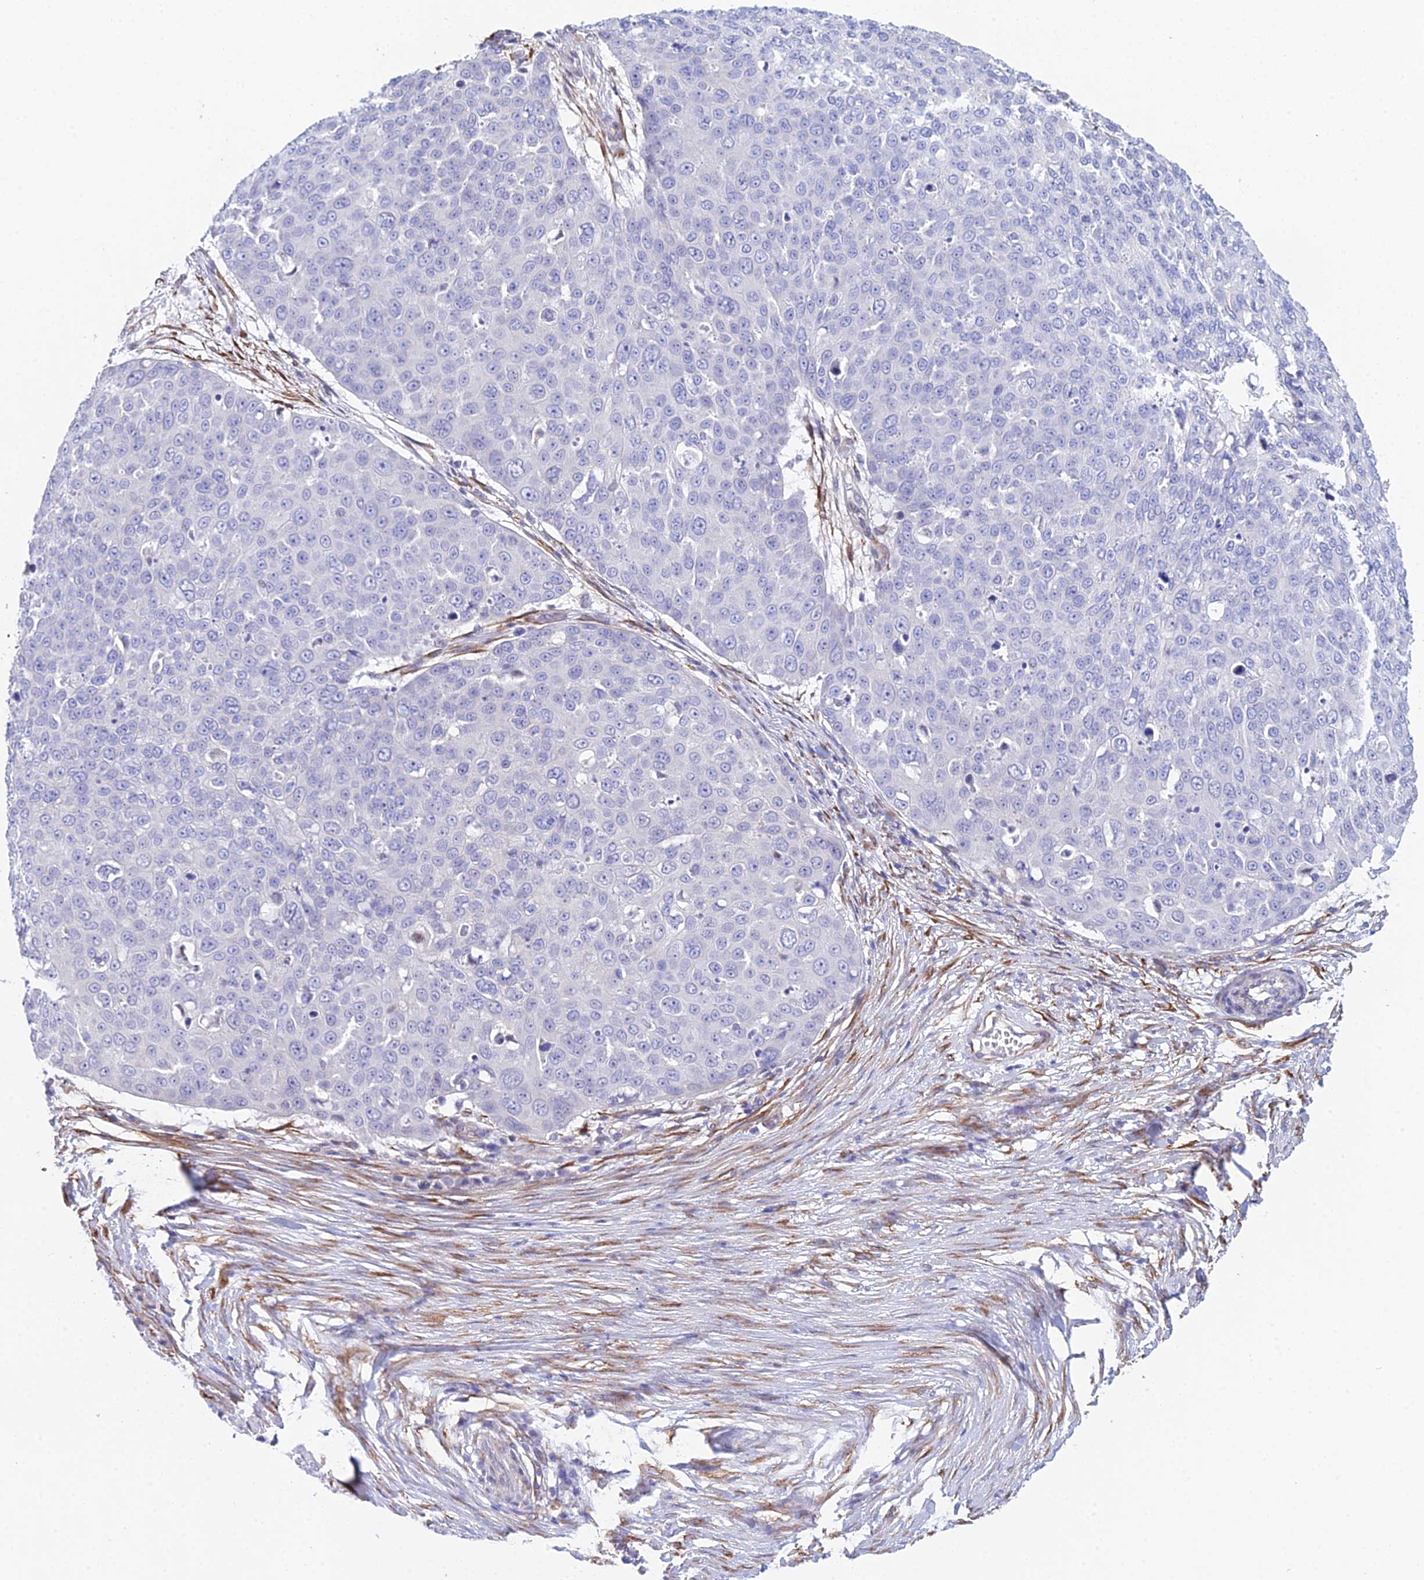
{"staining": {"intensity": "negative", "quantity": "none", "location": "none"}, "tissue": "skin cancer", "cell_type": "Tumor cells", "image_type": "cancer", "snomed": [{"axis": "morphology", "description": "Squamous cell carcinoma, NOS"}, {"axis": "topography", "description": "Skin"}], "caption": "This is a image of immunohistochemistry (IHC) staining of skin cancer (squamous cell carcinoma), which shows no staining in tumor cells.", "gene": "MXRA7", "patient": {"sex": "male", "age": 71}}